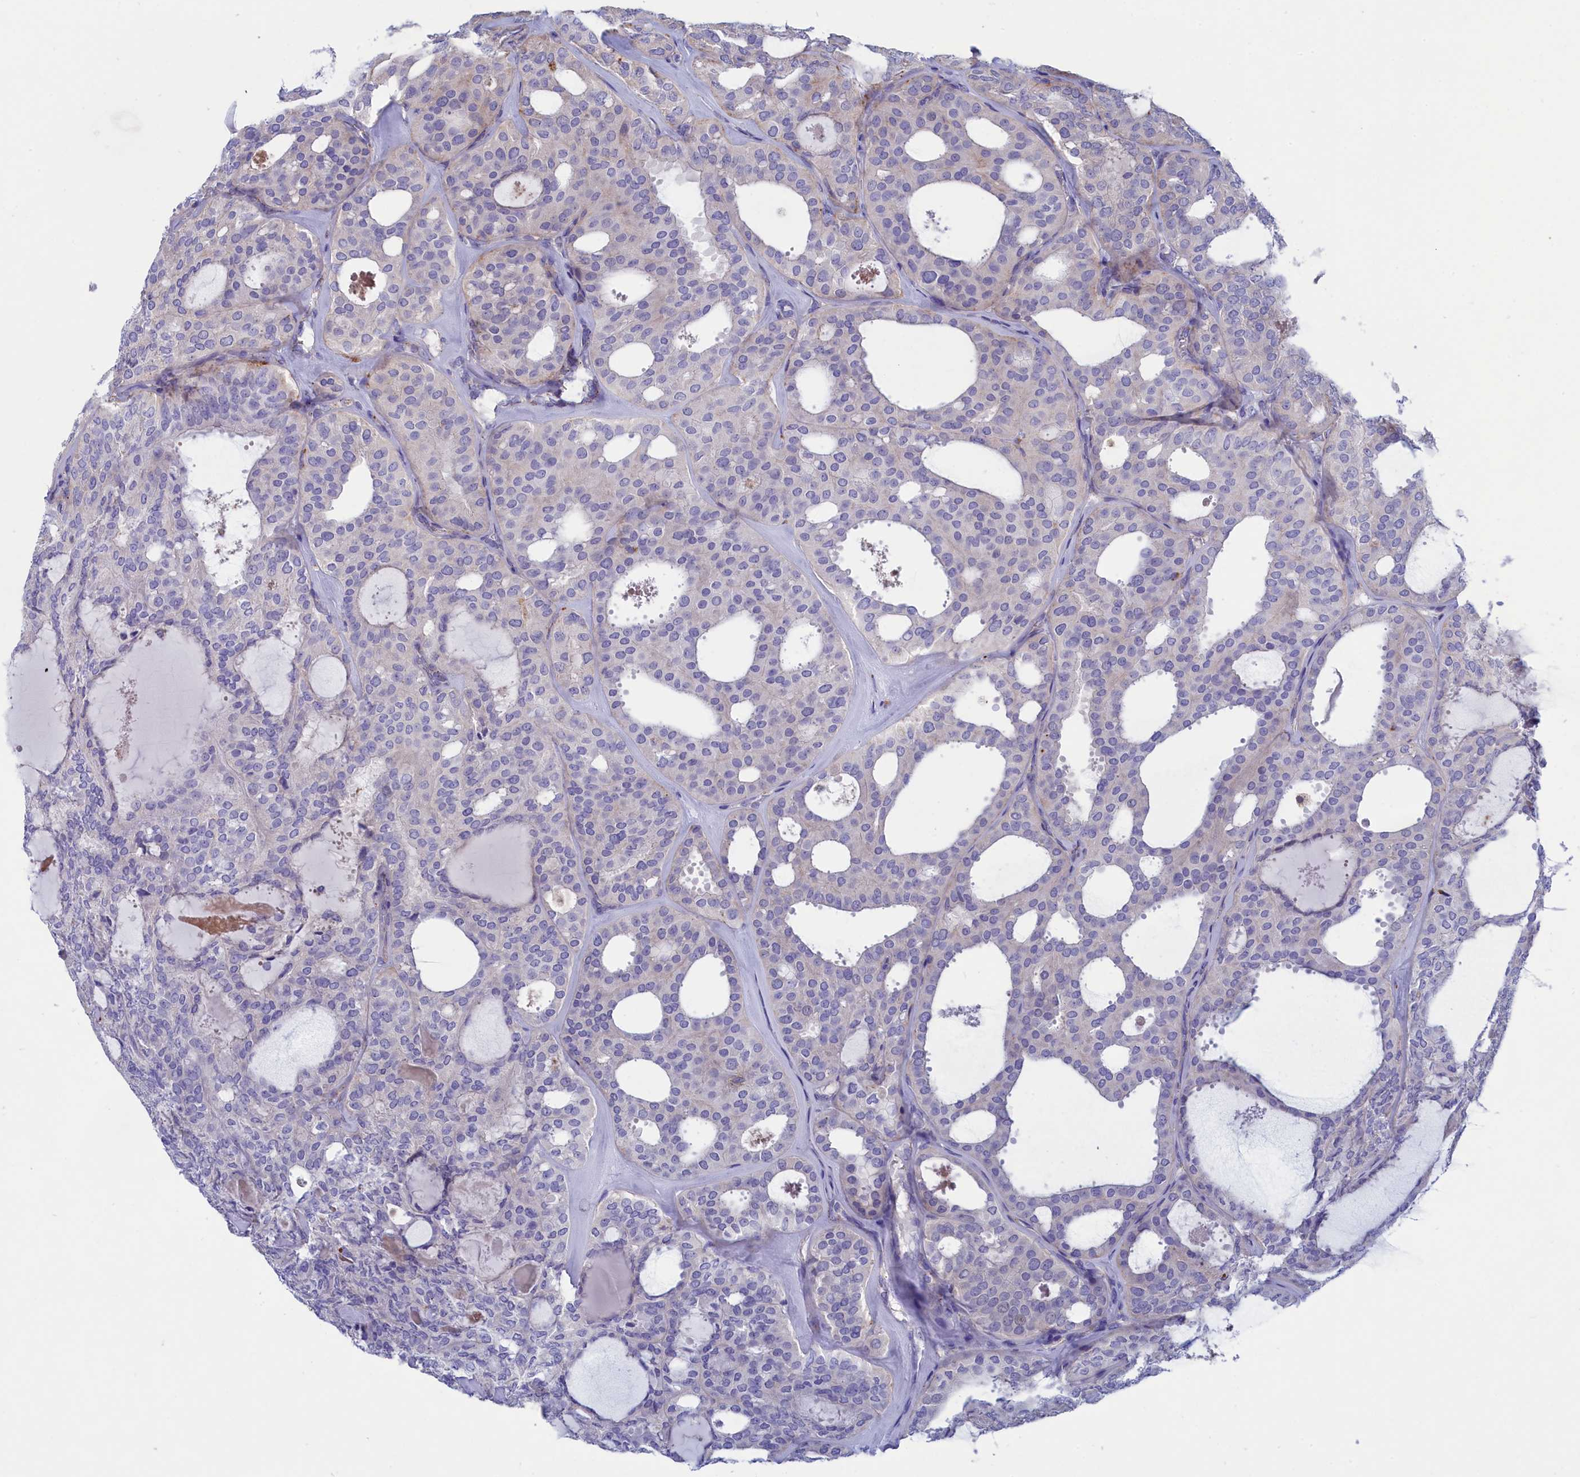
{"staining": {"intensity": "negative", "quantity": "none", "location": "none"}, "tissue": "thyroid cancer", "cell_type": "Tumor cells", "image_type": "cancer", "snomed": [{"axis": "morphology", "description": "Follicular adenoma carcinoma, NOS"}, {"axis": "topography", "description": "Thyroid gland"}], "caption": "Protein analysis of thyroid follicular adenoma carcinoma exhibits no significant expression in tumor cells.", "gene": "WDR6", "patient": {"sex": "male", "age": 75}}